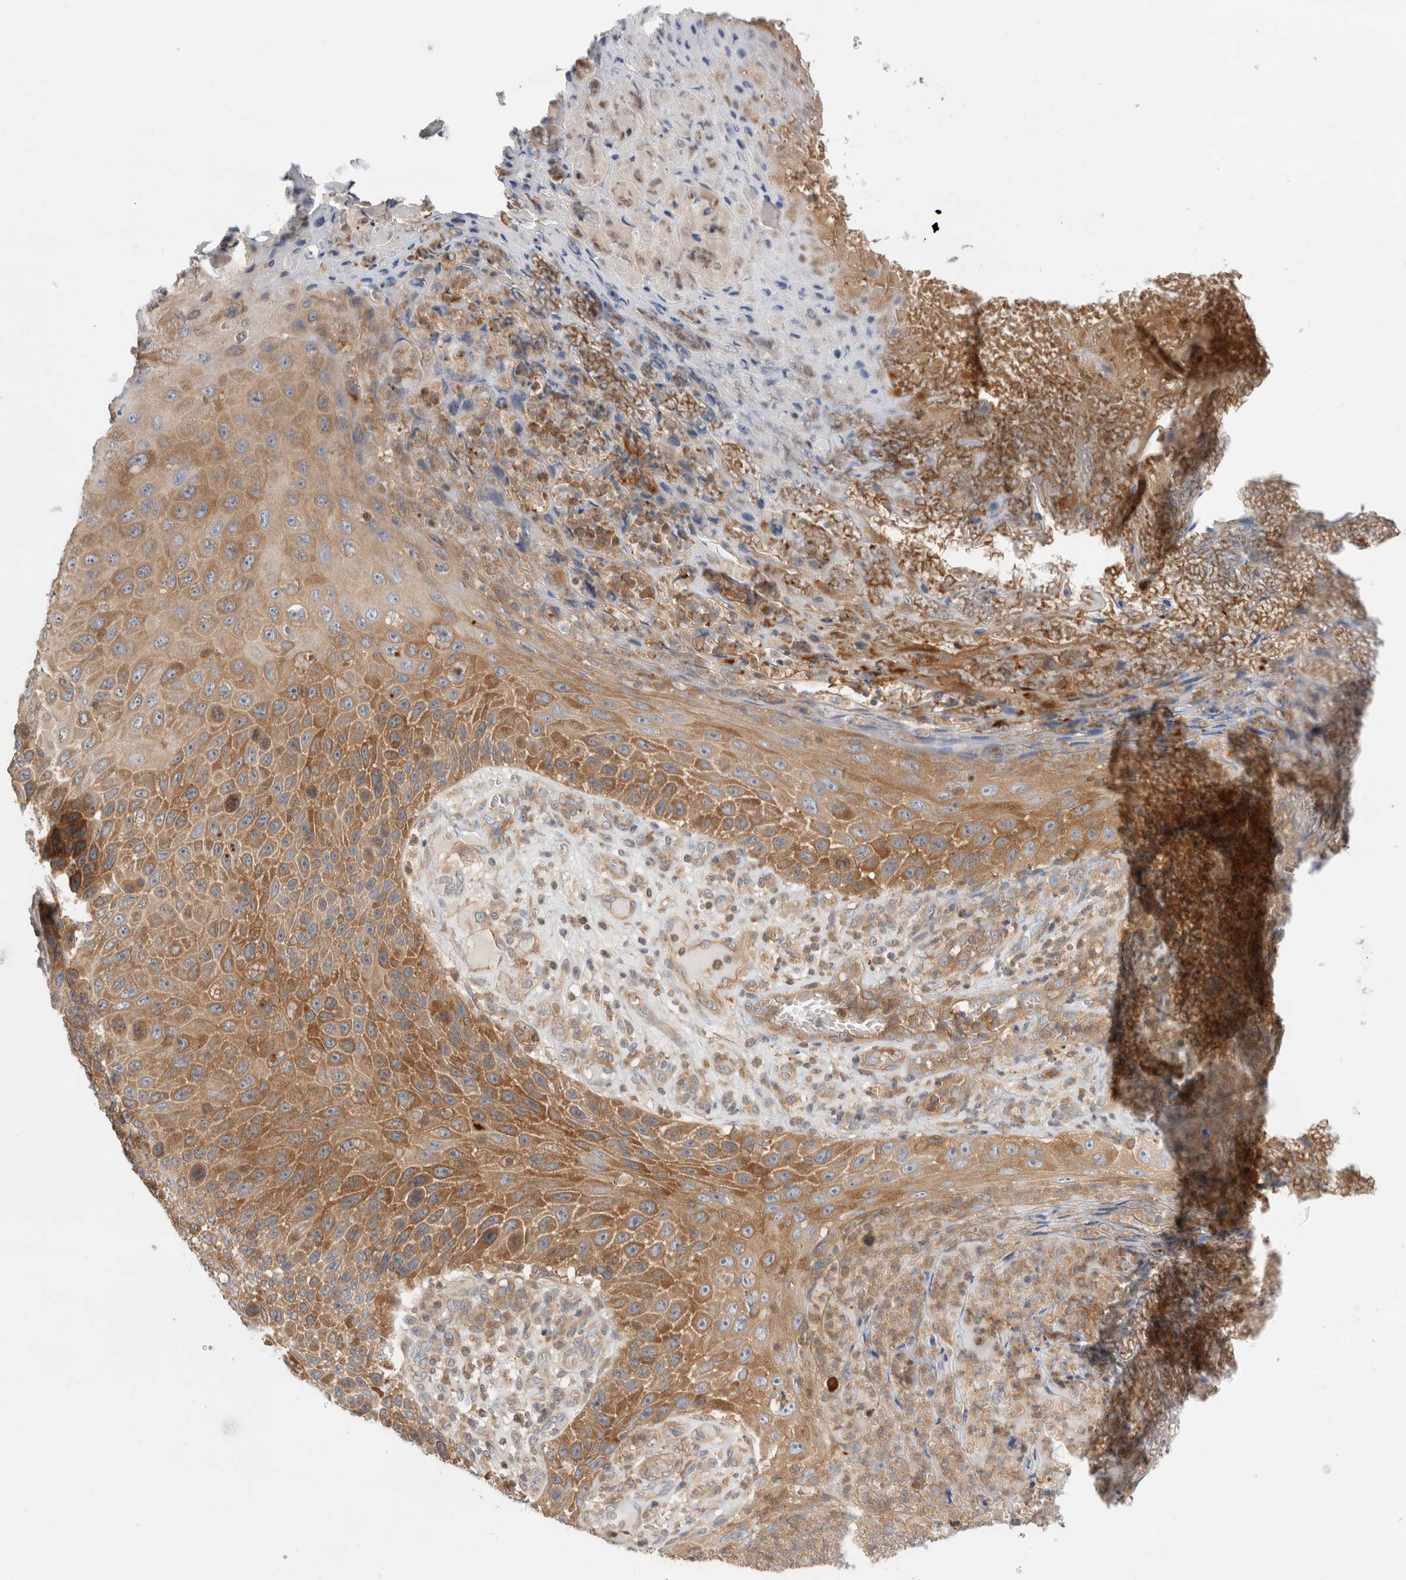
{"staining": {"intensity": "strong", "quantity": "25%-75%", "location": "cytoplasmic/membranous"}, "tissue": "skin cancer", "cell_type": "Tumor cells", "image_type": "cancer", "snomed": [{"axis": "morphology", "description": "Squamous cell carcinoma, NOS"}, {"axis": "topography", "description": "Skin"}], "caption": "The histopathology image displays staining of squamous cell carcinoma (skin), revealing strong cytoplasmic/membranous protein staining (brown color) within tumor cells.", "gene": "KLHL14", "patient": {"sex": "female", "age": 88}}